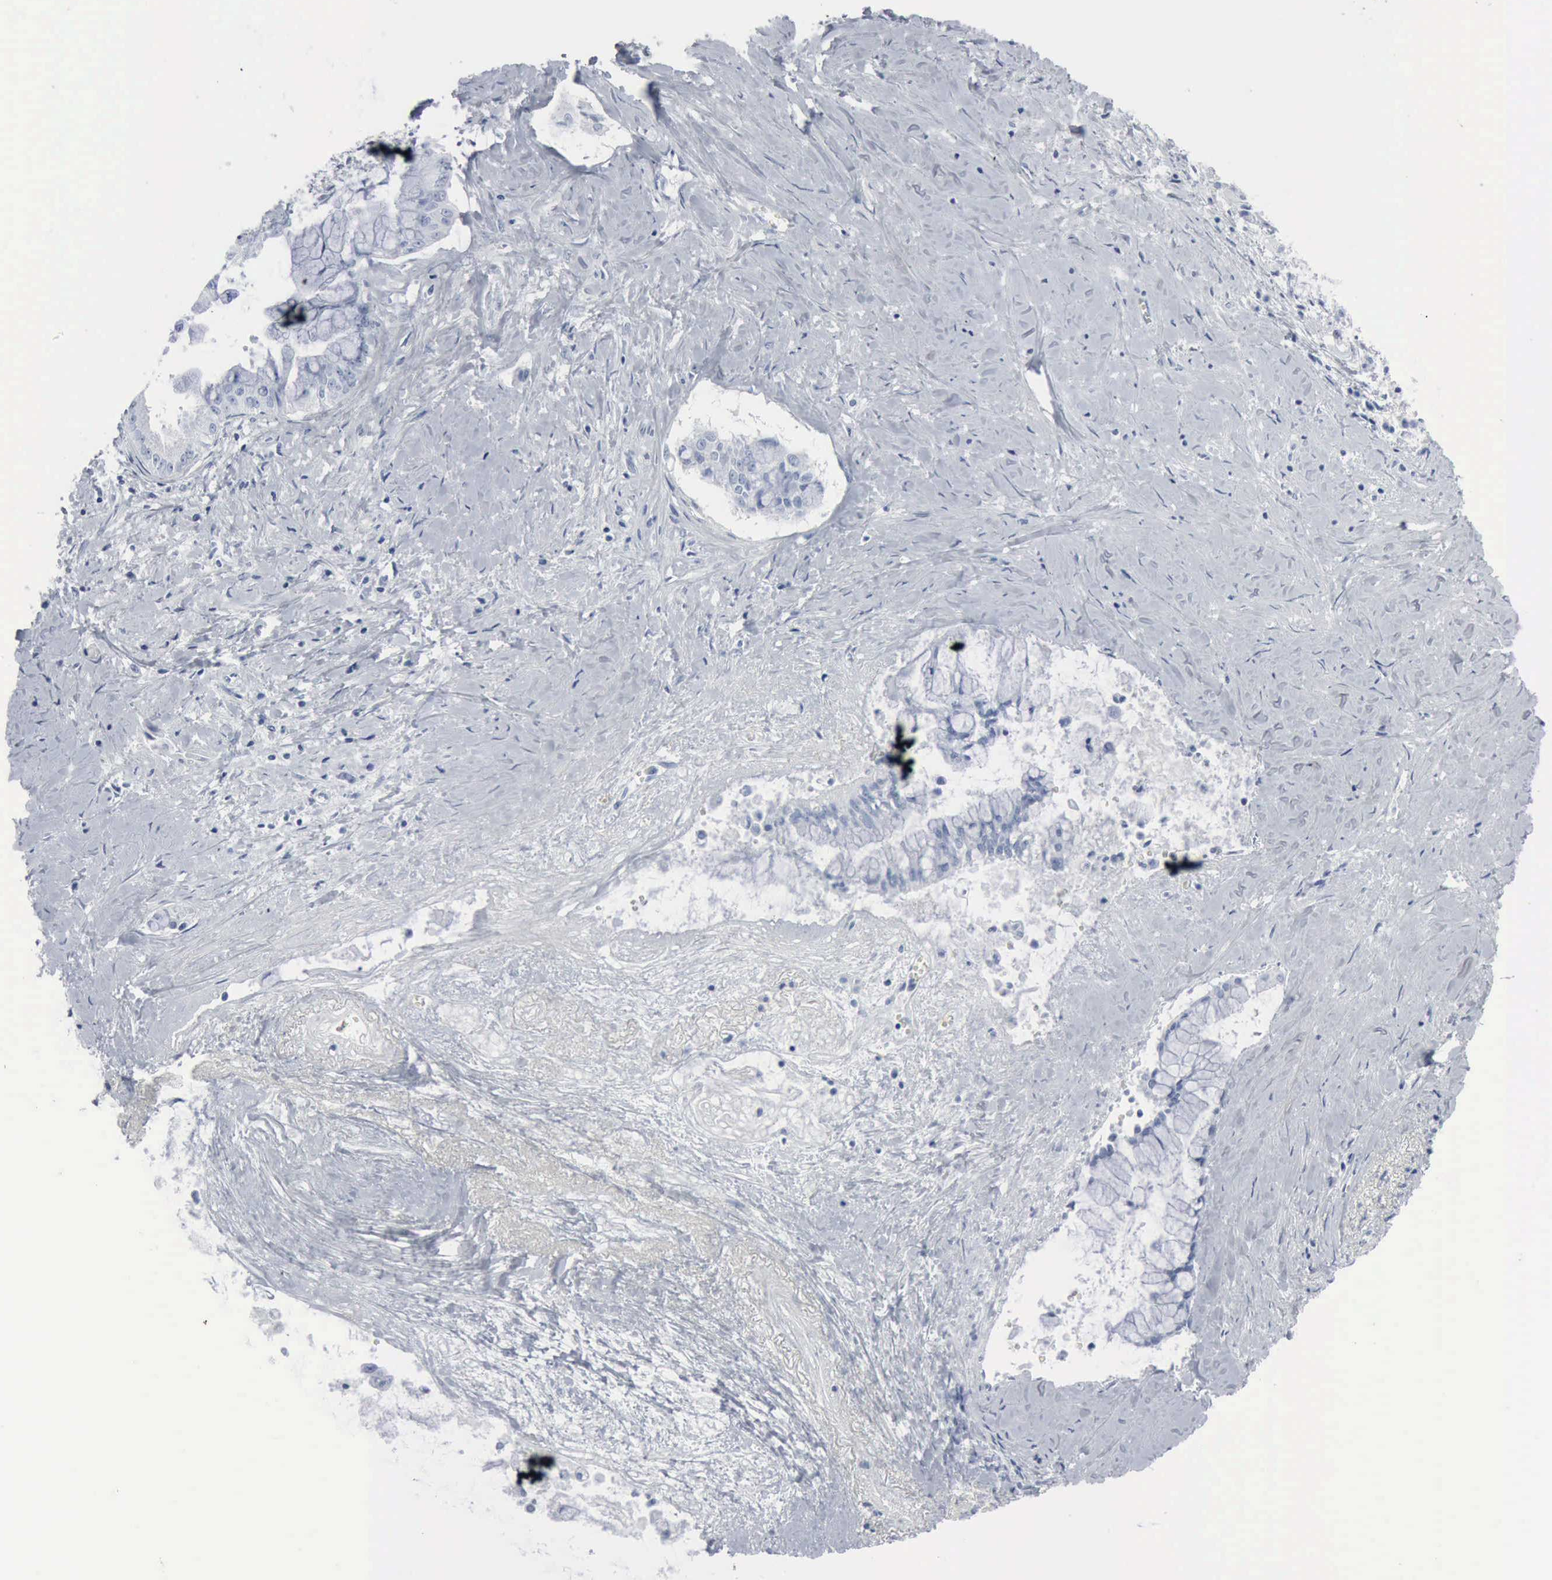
{"staining": {"intensity": "negative", "quantity": "none", "location": "none"}, "tissue": "pancreatic cancer", "cell_type": "Tumor cells", "image_type": "cancer", "snomed": [{"axis": "morphology", "description": "Adenocarcinoma, NOS"}, {"axis": "topography", "description": "Pancreas"}], "caption": "Pancreatic cancer was stained to show a protein in brown. There is no significant staining in tumor cells. (DAB (3,3'-diaminobenzidine) immunohistochemistry (IHC) visualized using brightfield microscopy, high magnification).", "gene": "DMD", "patient": {"sex": "male", "age": 59}}